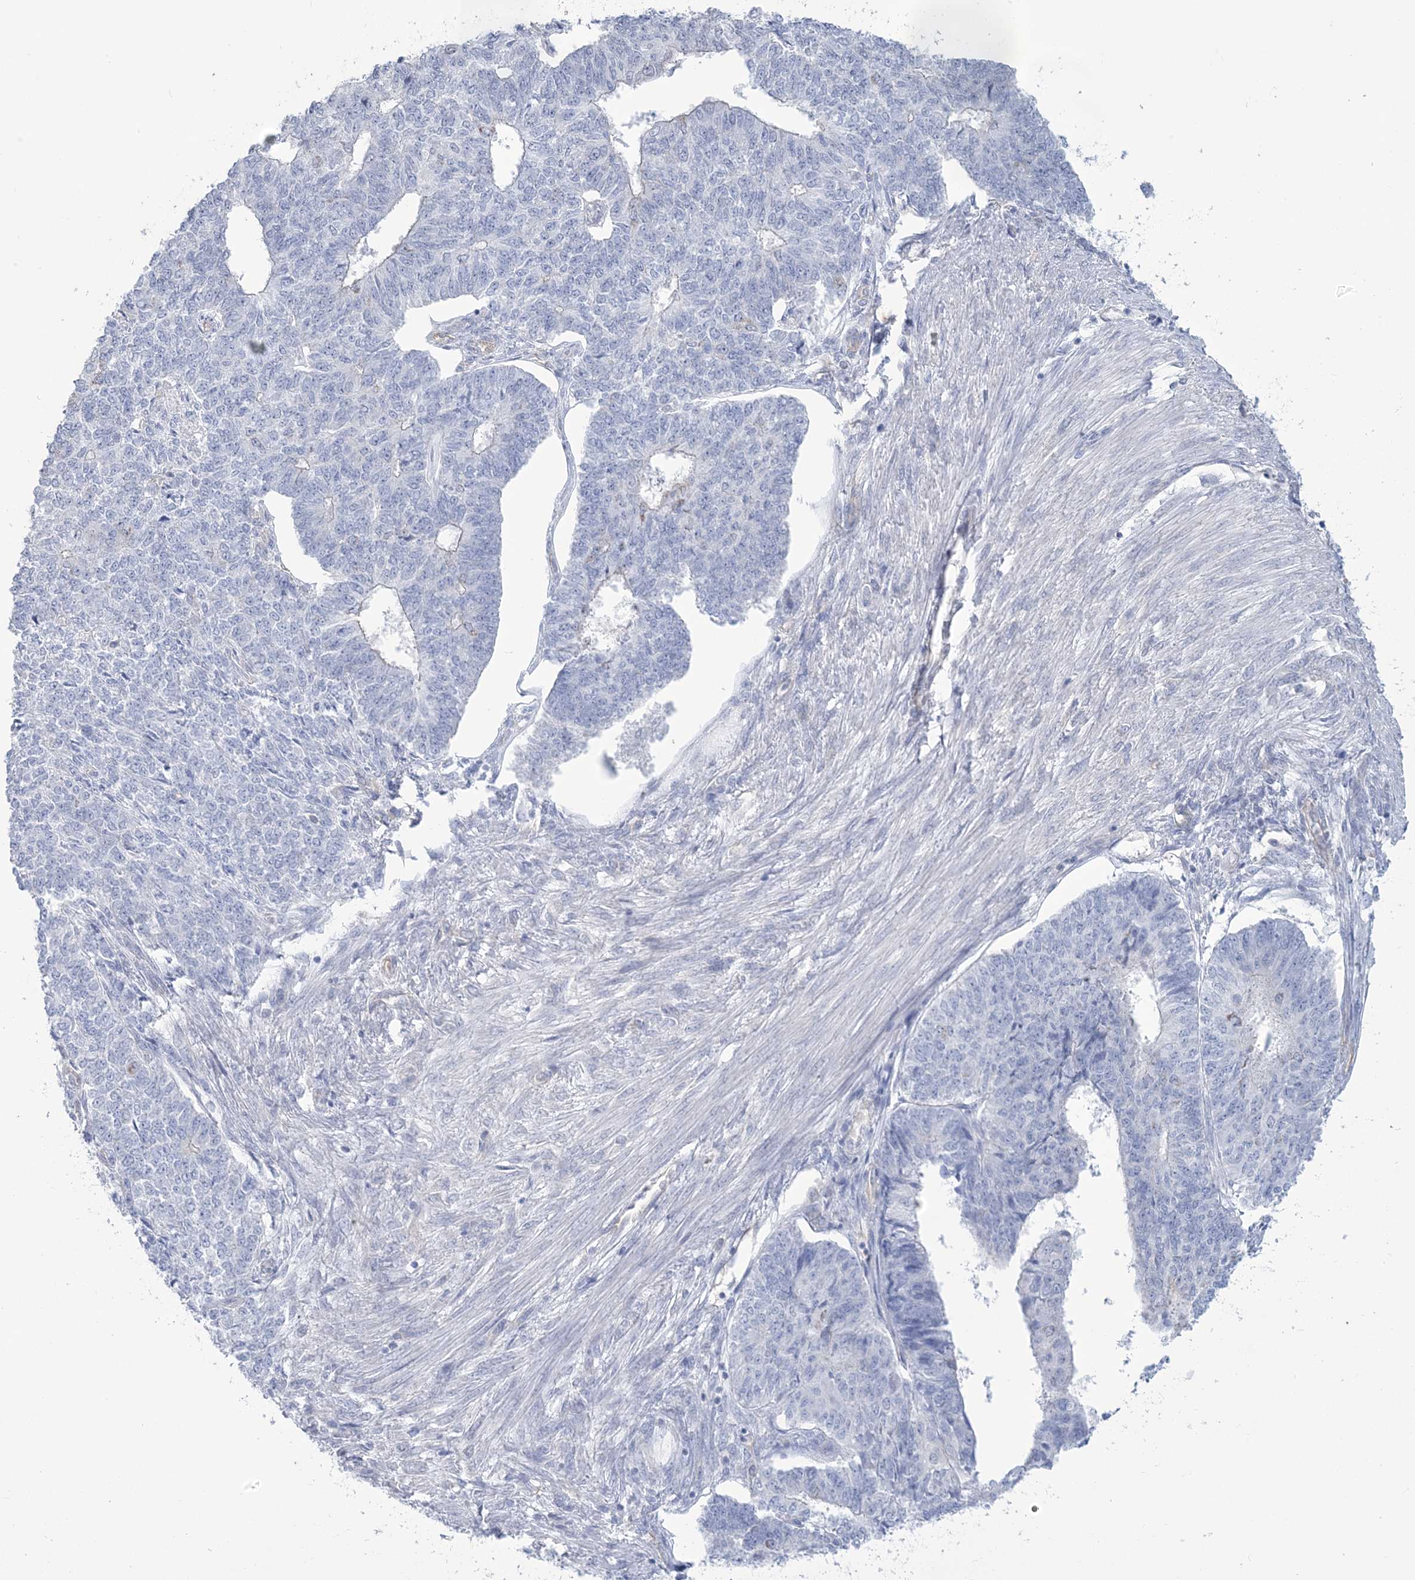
{"staining": {"intensity": "negative", "quantity": "none", "location": "none"}, "tissue": "endometrial cancer", "cell_type": "Tumor cells", "image_type": "cancer", "snomed": [{"axis": "morphology", "description": "Adenocarcinoma, NOS"}, {"axis": "topography", "description": "Endometrium"}], "caption": "A high-resolution histopathology image shows IHC staining of endometrial adenocarcinoma, which displays no significant positivity in tumor cells. The staining was performed using DAB (3,3'-diaminobenzidine) to visualize the protein expression in brown, while the nuclei were stained in blue with hematoxylin (Magnification: 20x).", "gene": "RAB11FIP5", "patient": {"sex": "female", "age": 32}}